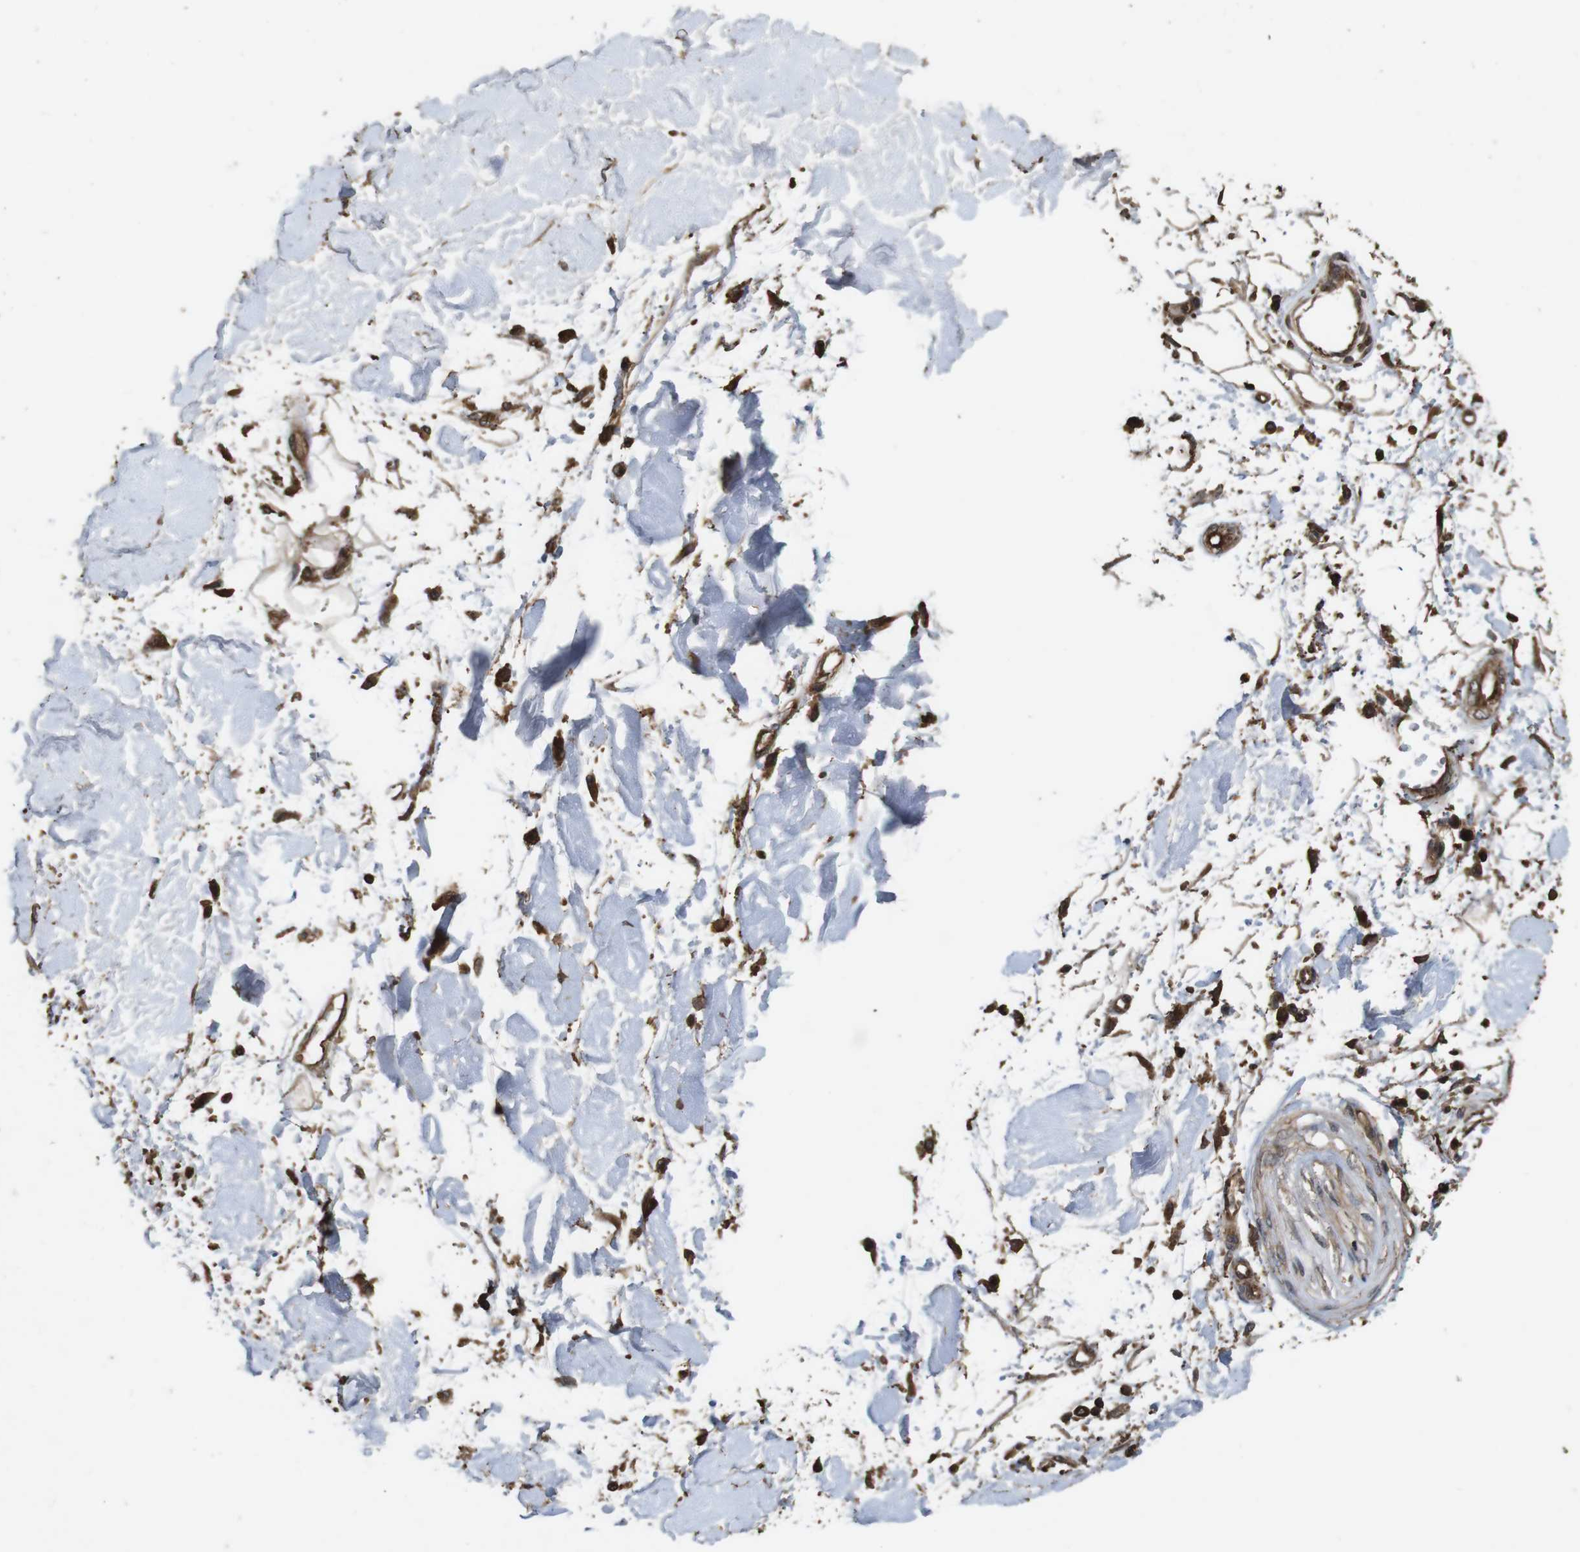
{"staining": {"intensity": "moderate", "quantity": ">75%", "location": "cytoplasmic/membranous"}, "tissue": "adipose tissue", "cell_type": "Adipocytes", "image_type": "normal", "snomed": [{"axis": "morphology", "description": "Squamous cell carcinoma, NOS"}, {"axis": "topography", "description": "Skin"}], "caption": "An immunohistochemistry photomicrograph of benign tissue is shown. Protein staining in brown highlights moderate cytoplasmic/membranous positivity in adipose tissue within adipocytes.", "gene": "BAG4", "patient": {"sex": "male", "age": 83}}